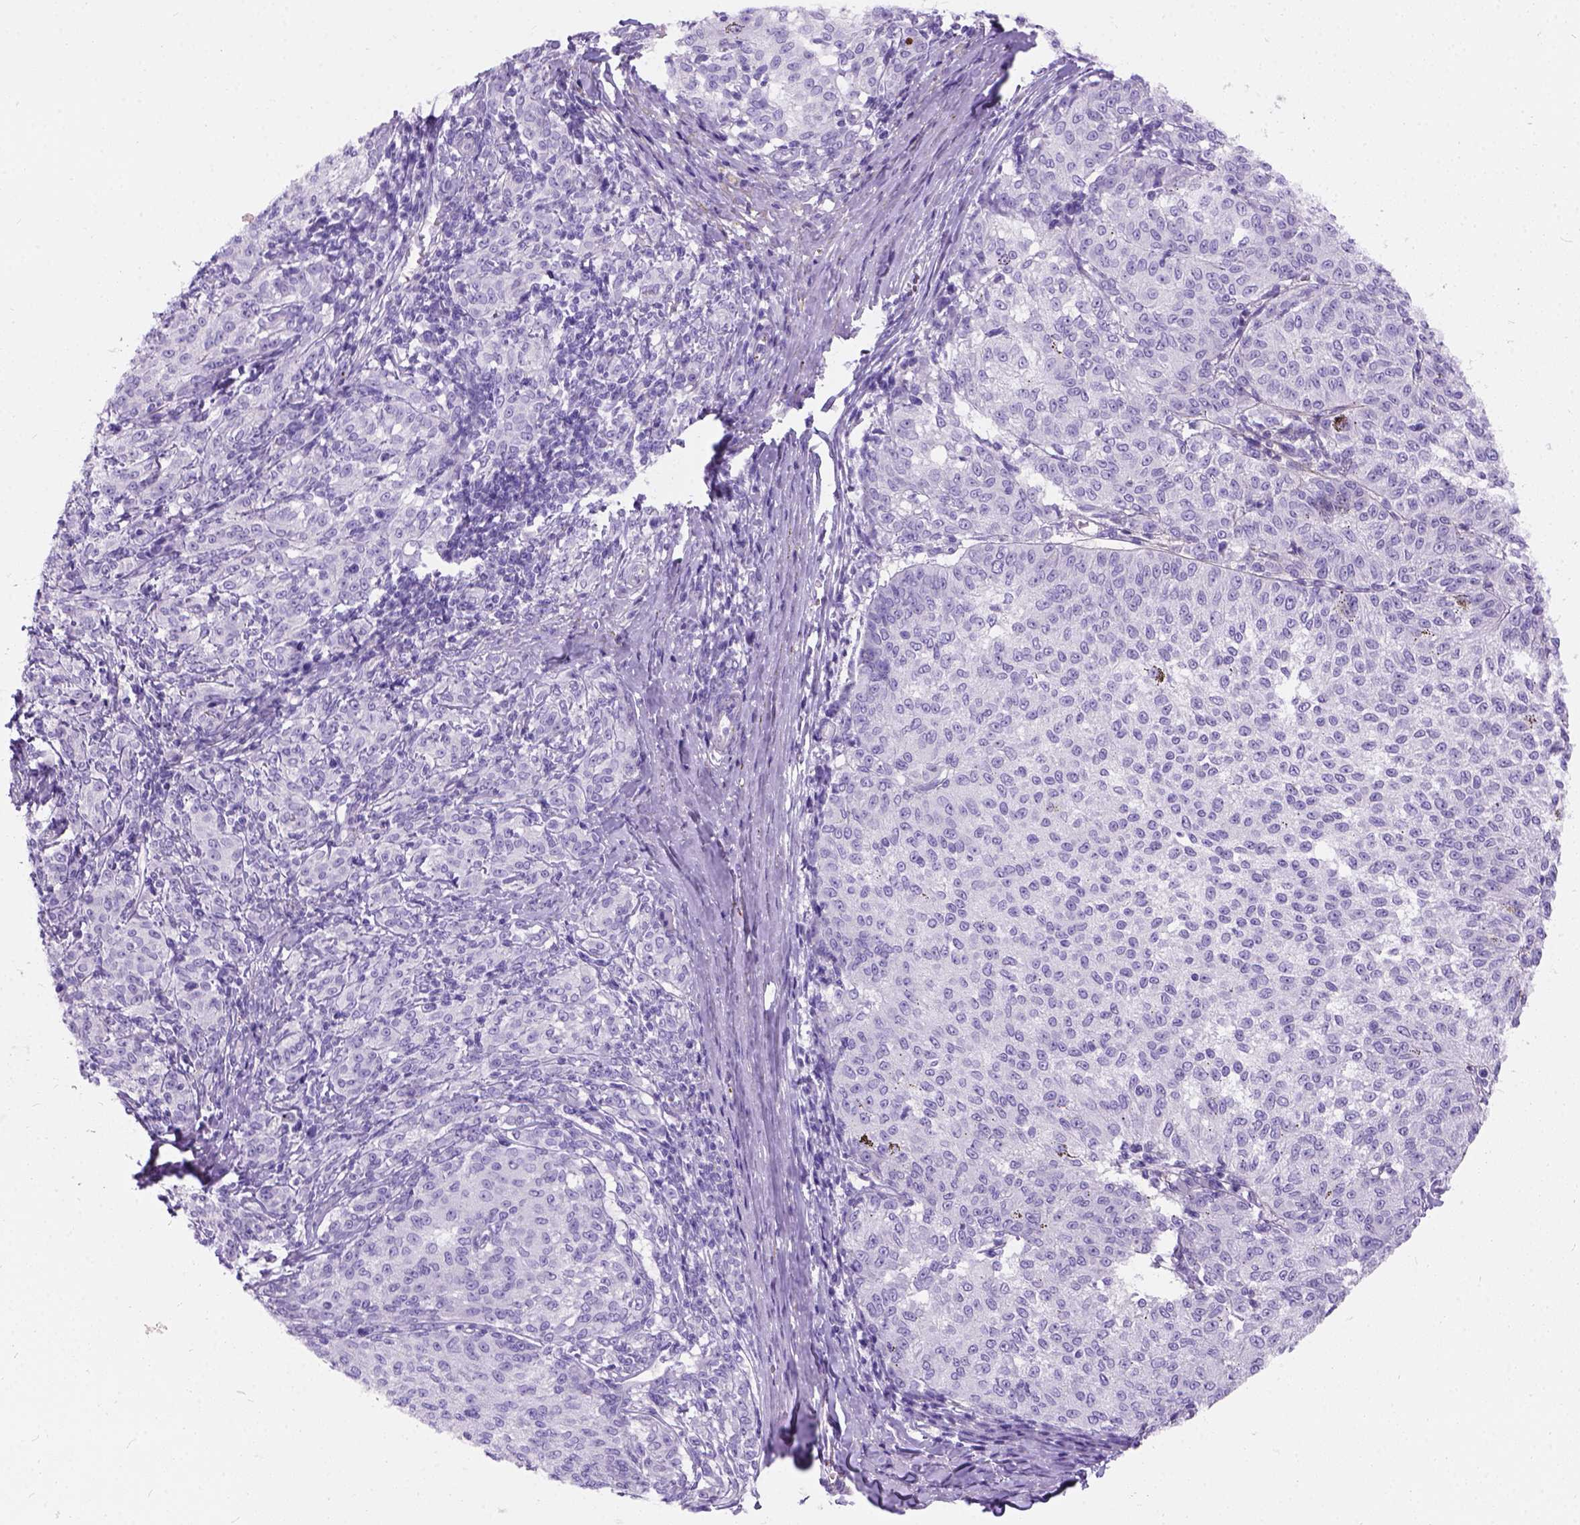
{"staining": {"intensity": "negative", "quantity": "none", "location": "none"}, "tissue": "melanoma", "cell_type": "Tumor cells", "image_type": "cancer", "snomed": [{"axis": "morphology", "description": "Malignant melanoma, NOS"}, {"axis": "topography", "description": "Skin"}], "caption": "Histopathology image shows no significant protein expression in tumor cells of melanoma. (DAB (3,3'-diaminobenzidine) IHC with hematoxylin counter stain).", "gene": "C7orf57", "patient": {"sex": "female", "age": 72}}